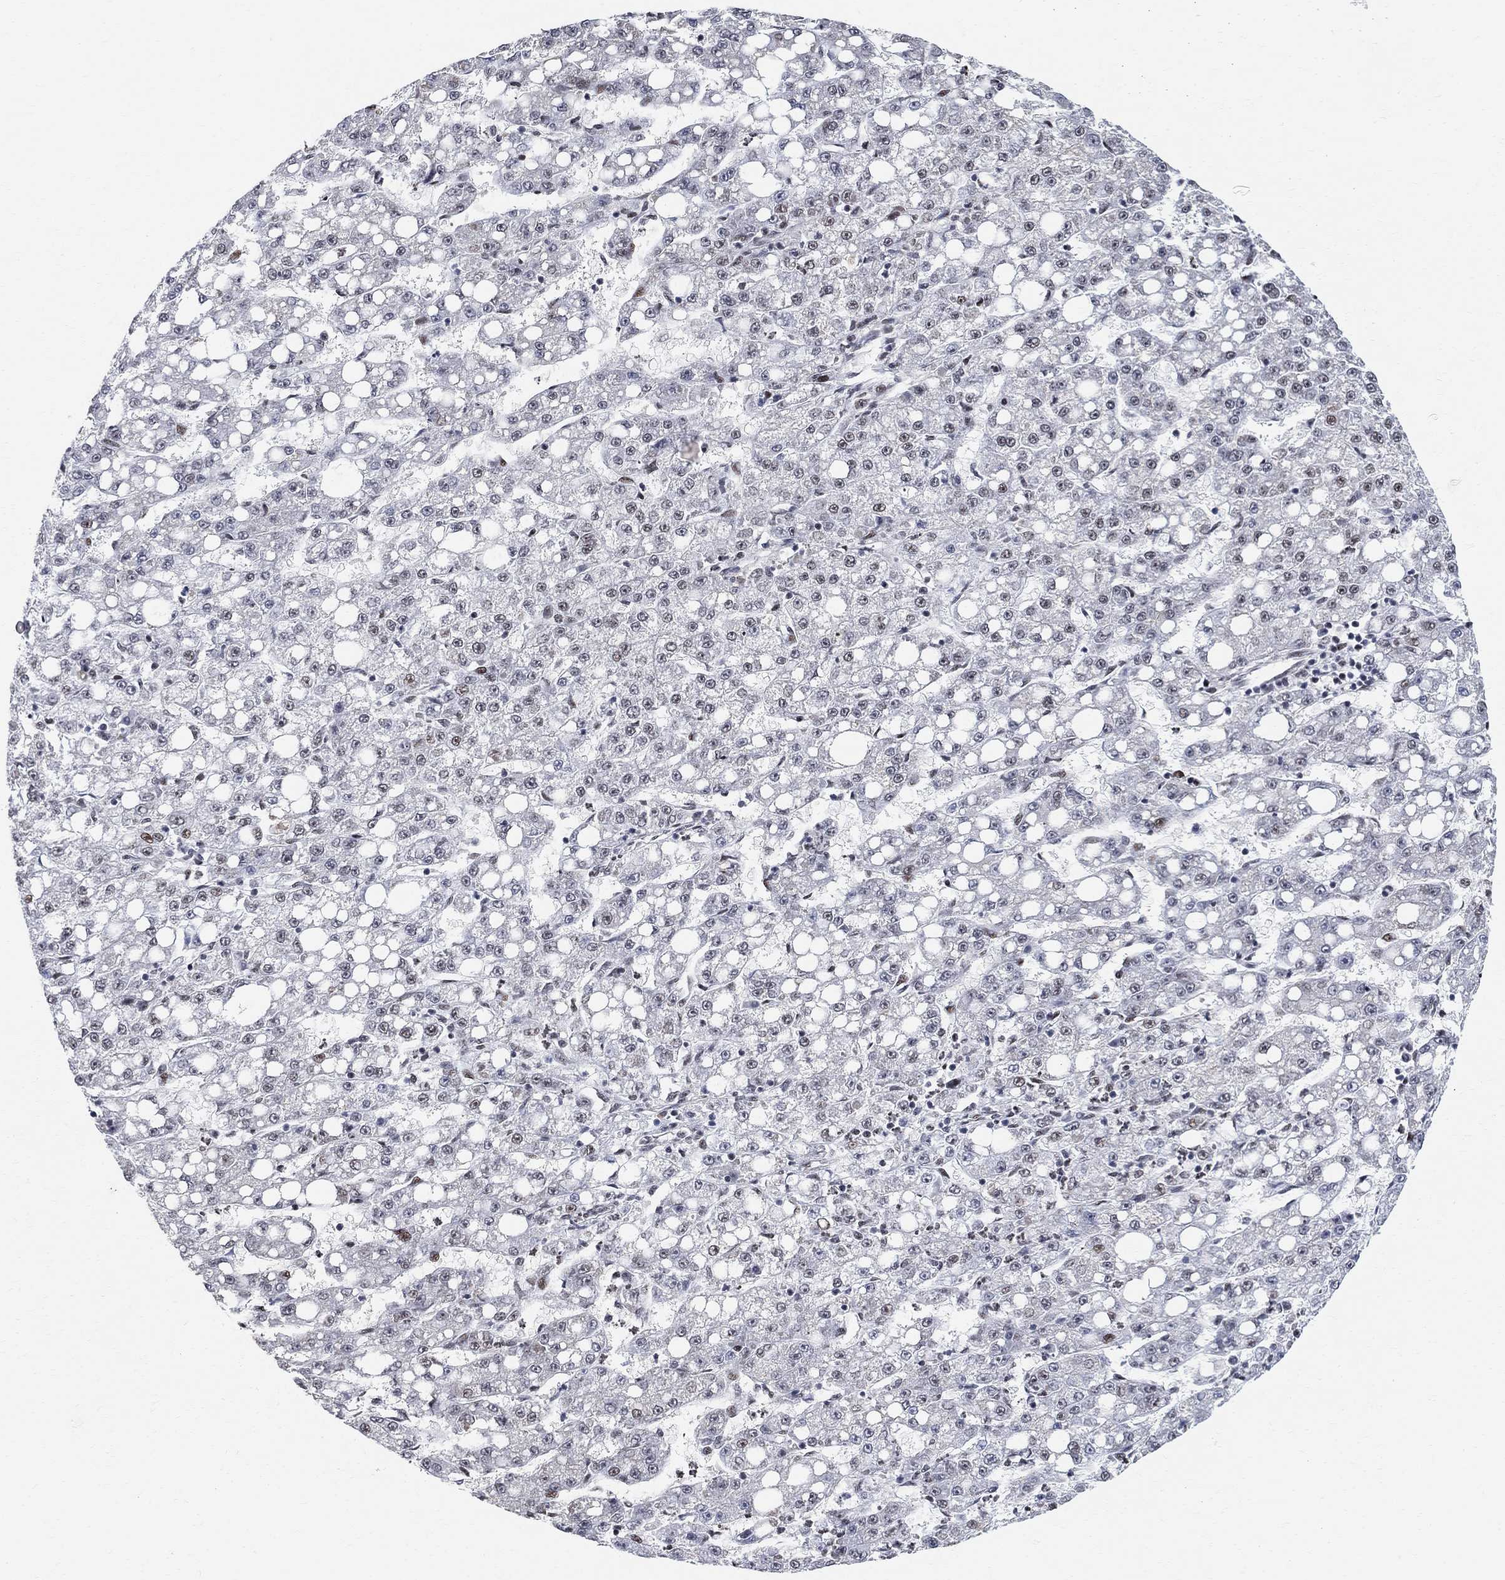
{"staining": {"intensity": "negative", "quantity": "none", "location": "none"}, "tissue": "liver cancer", "cell_type": "Tumor cells", "image_type": "cancer", "snomed": [{"axis": "morphology", "description": "Carcinoma, Hepatocellular, NOS"}, {"axis": "topography", "description": "Liver"}], "caption": "Tumor cells show no significant protein positivity in liver cancer (hepatocellular carcinoma). The staining was performed using DAB to visualize the protein expression in brown, while the nuclei were stained in blue with hematoxylin (Magnification: 20x).", "gene": "E4F1", "patient": {"sex": "female", "age": 65}}